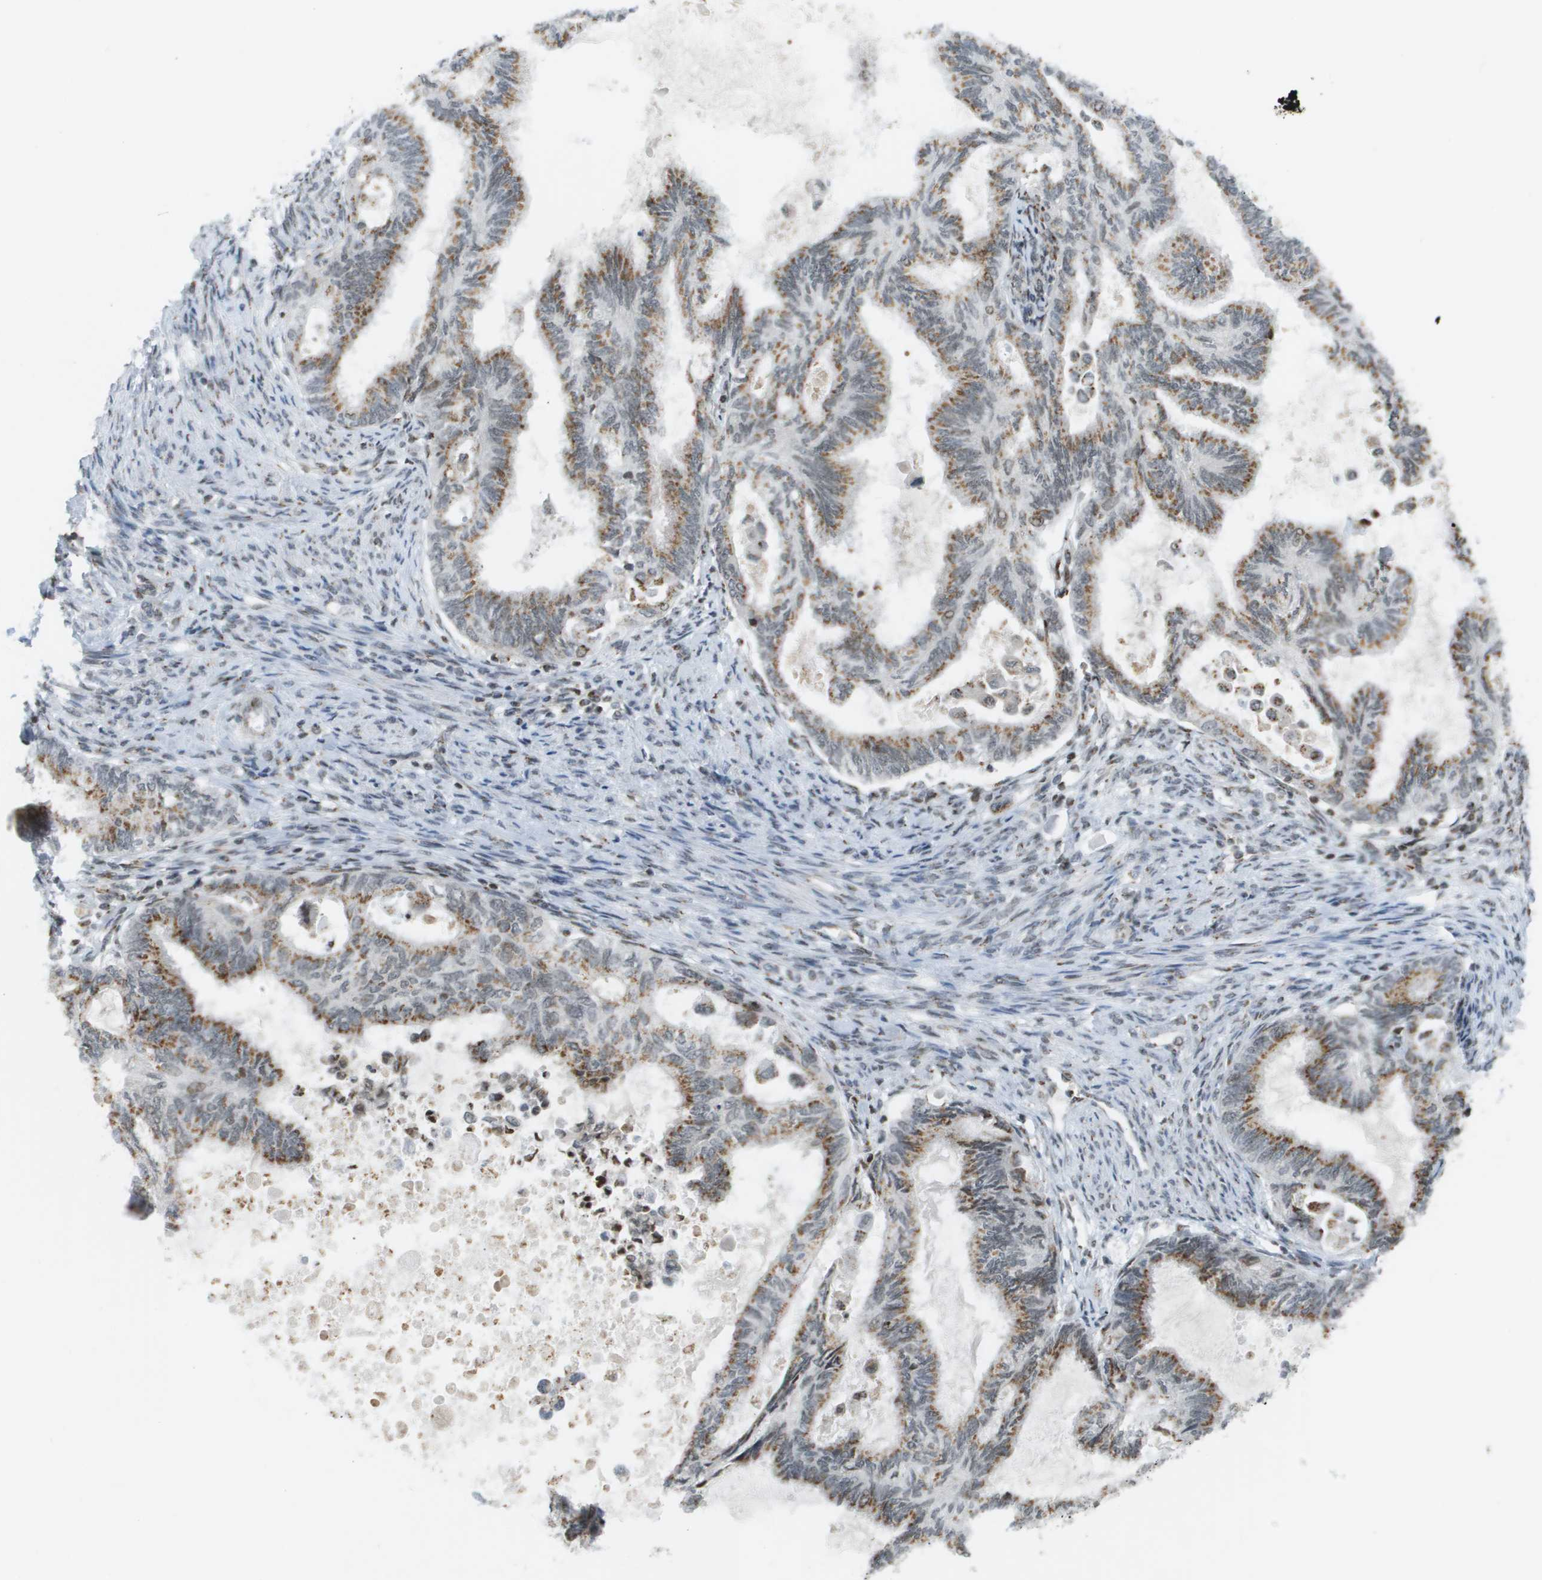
{"staining": {"intensity": "moderate", "quantity": ">75%", "location": "cytoplasmic/membranous"}, "tissue": "cervical cancer", "cell_type": "Tumor cells", "image_type": "cancer", "snomed": [{"axis": "morphology", "description": "Normal tissue, NOS"}, {"axis": "morphology", "description": "Adenocarcinoma, NOS"}, {"axis": "topography", "description": "Cervix"}, {"axis": "topography", "description": "Endometrium"}], "caption": "Protein positivity by immunohistochemistry (IHC) shows moderate cytoplasmic/membranous positivity in approximately >75% of tumor cells in cervical adenocarcinoma.", "gene": "EVC", "patient": {"sex": "female", "age": 86}}